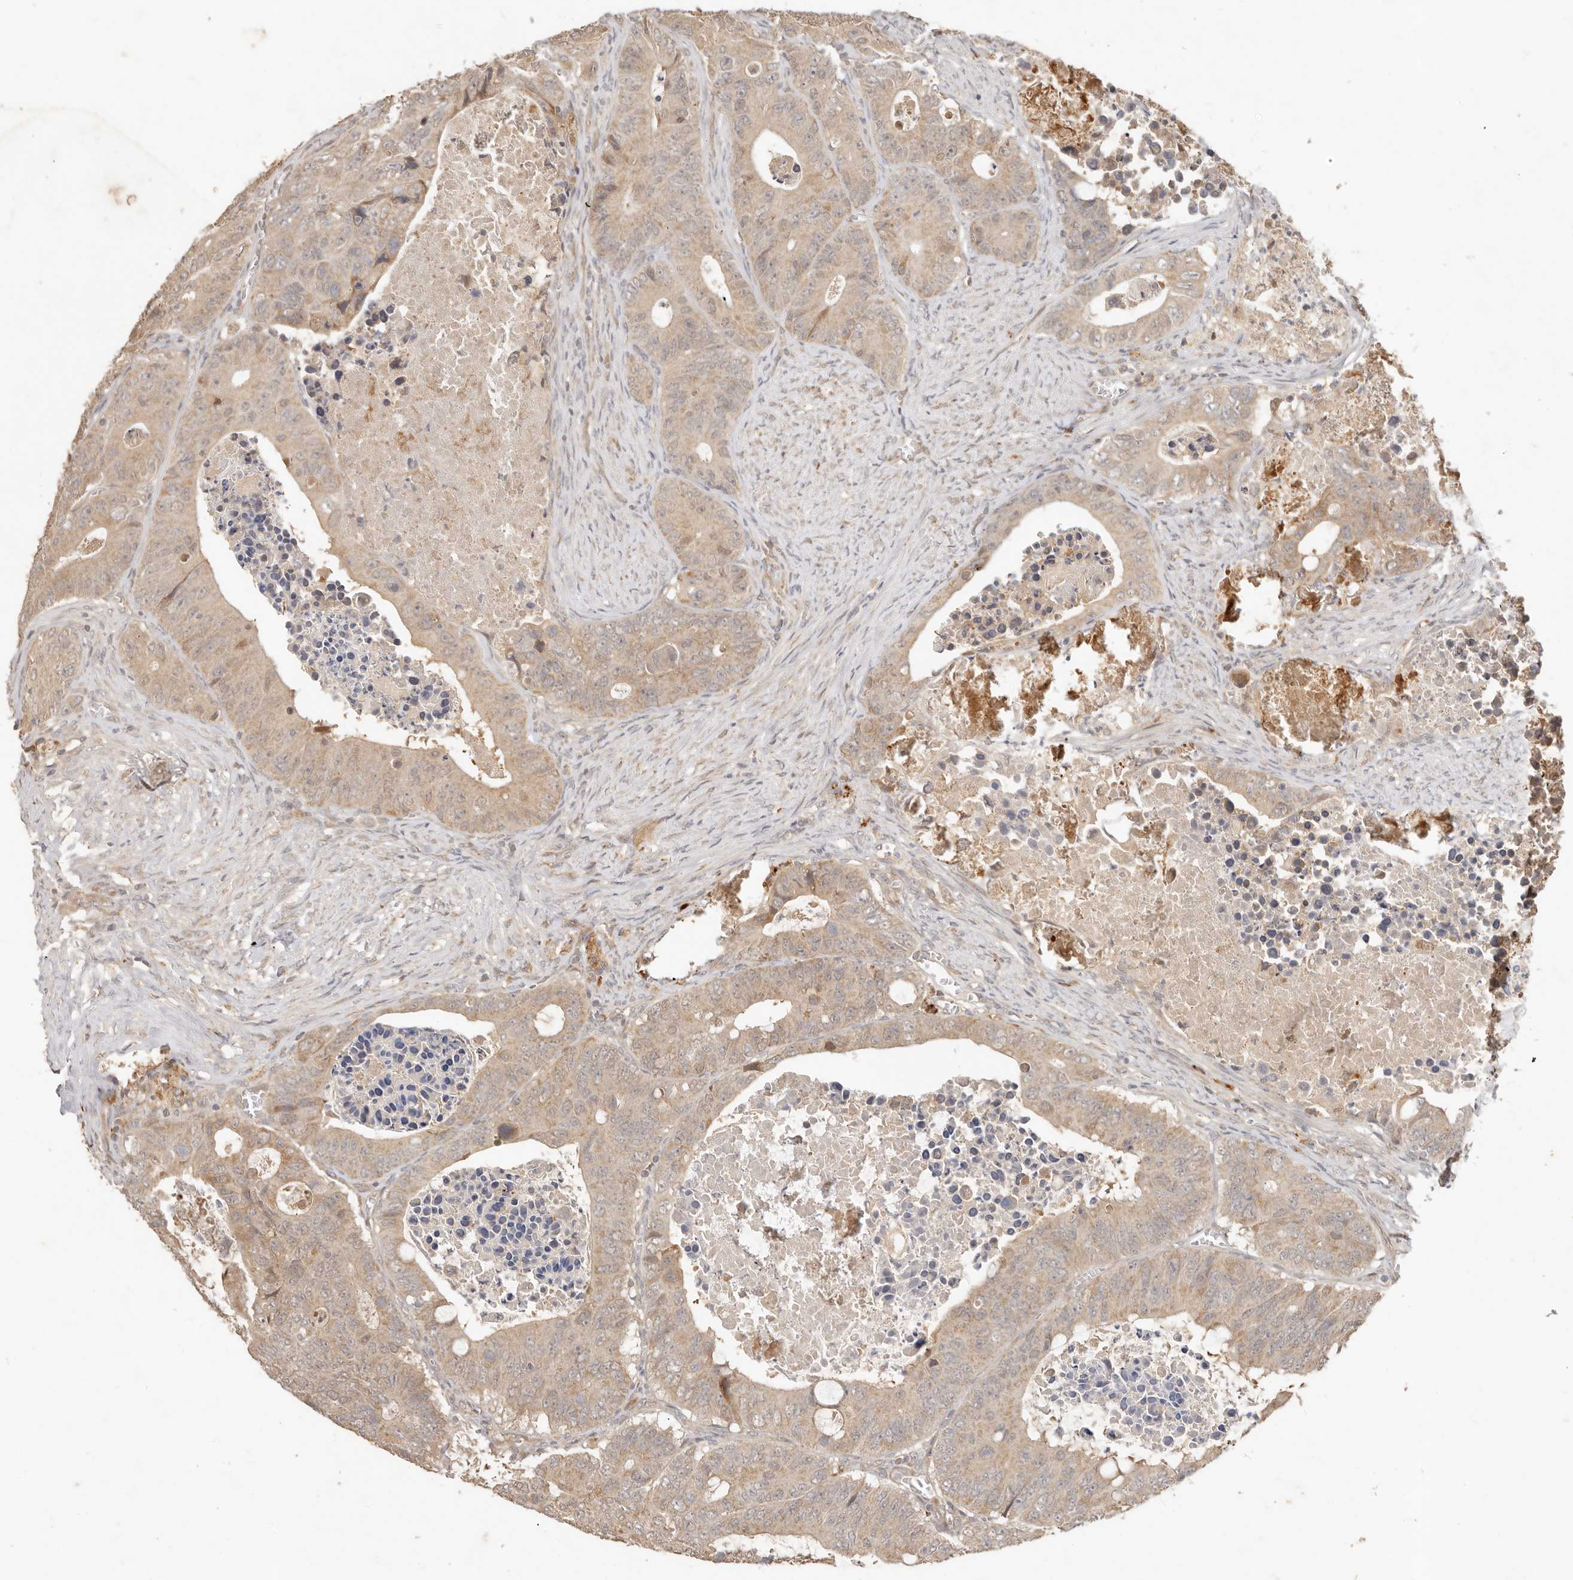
{"staining": {"intensity": "weak", "quantity": ">75%", "location": "cytoplasmic/membranous"}, "tissue": "colorectal cancer", "cell_type": "Tumor cells", "image_type": "cancer", "snomed": [{"axis": "morphology", "description": "Adenocarcinoma, NOS"}, {"axis": "topography", "description": "Colon"}], "caption": "Colorectal cancer (adenocarcinoma) stained for a protein (brown) reveals weak cytoplasmic/membranous positive positivity in about >75% of tumor cells.", "gene": "MTFR2", "patient": {"sex": "male", "age": 87}}